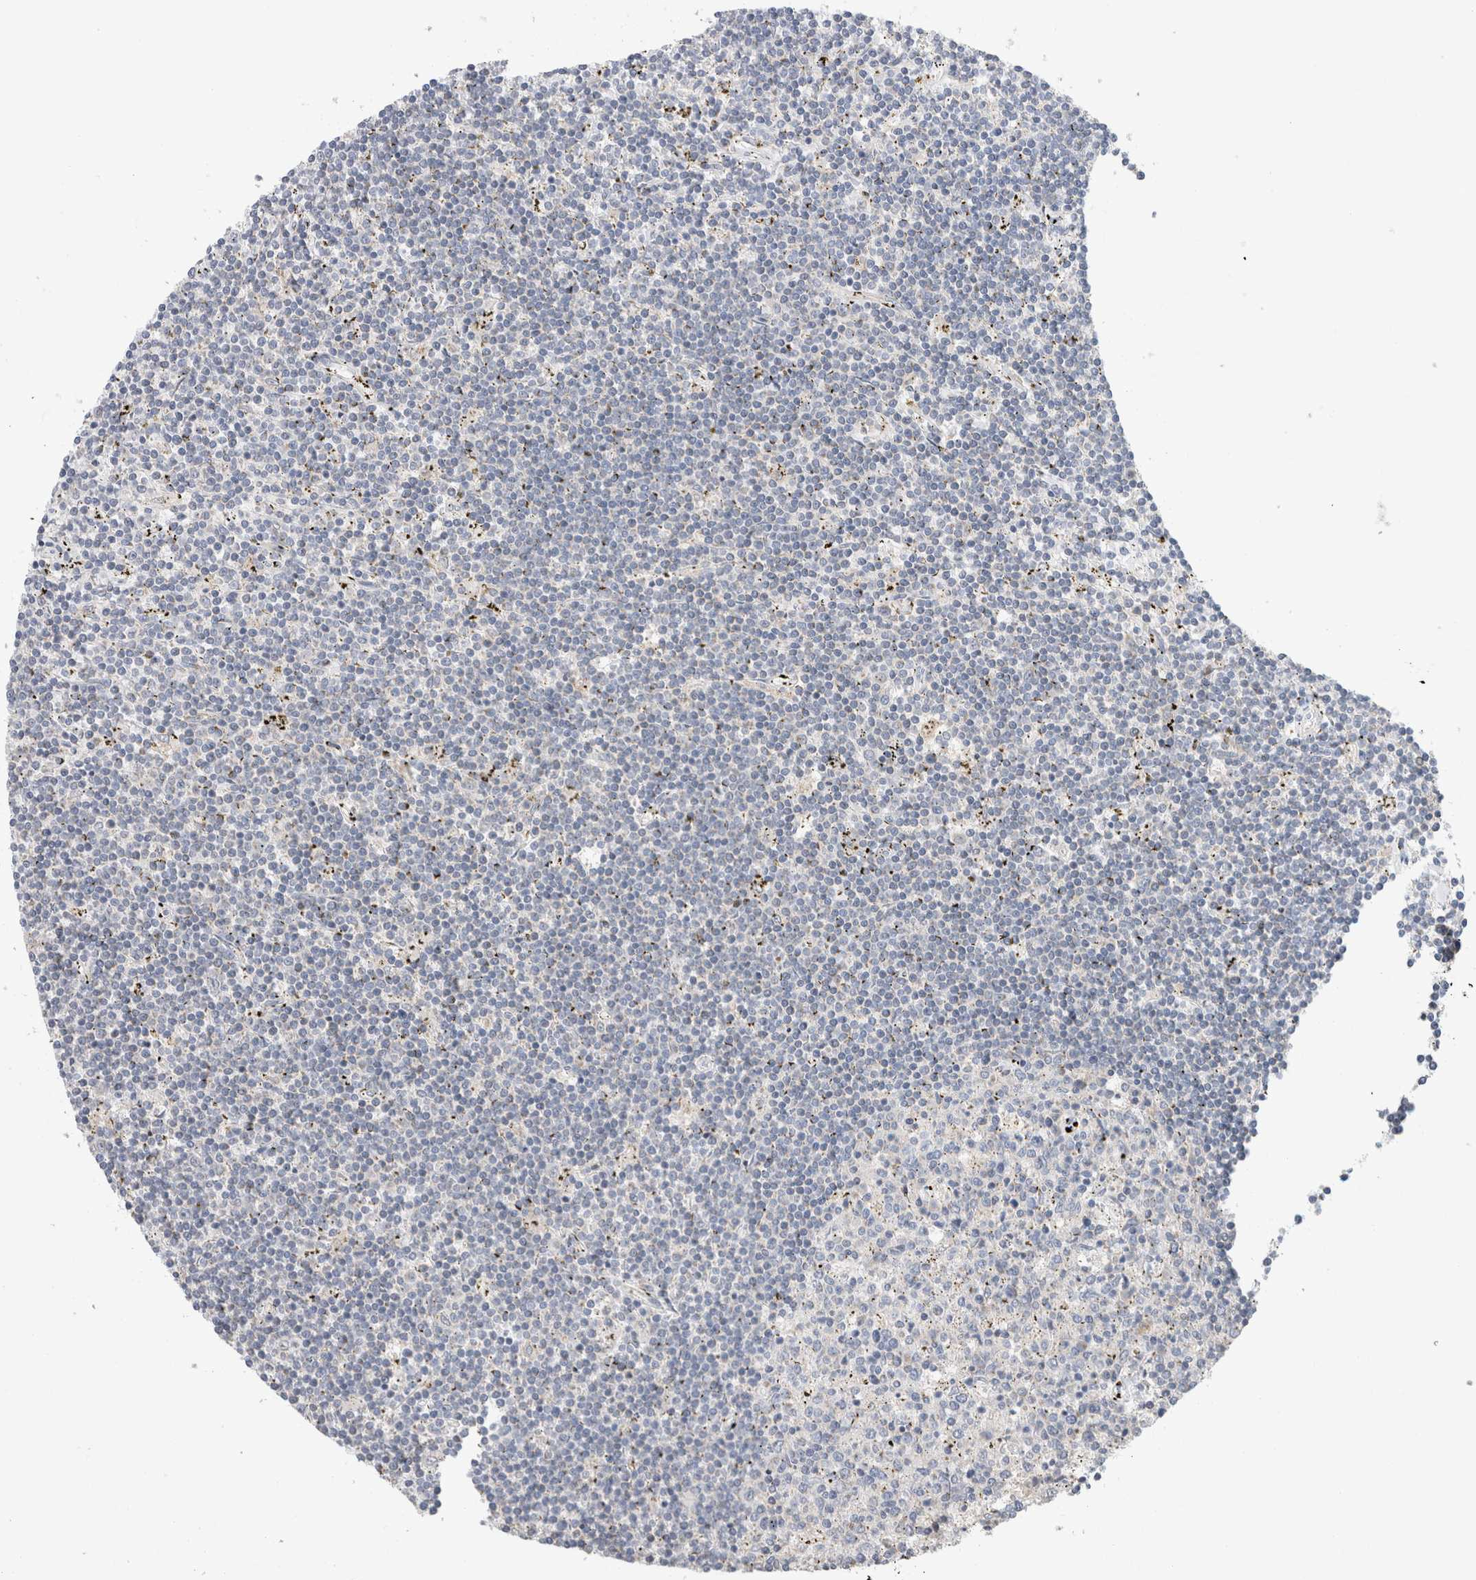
{"staining": {"intensity": "negative", "quantity": "none", "location": "none"}, "tissue": "lymphoma", "cell_type": "Tumor cells", "image_type": "cancer", "snomed": [{"axis": "morphology", "description": "Malignant lymphoma, non-Hodgkin's type, Low grade"}, {"axis": "topography", "description": "Spleen"}], "caption": "The histopathology image exhibits no staining of tumor cells in lymphoma. (Brightfield microscopy of DAB (3,3'-diaminobenzidine) immunohistochemistry at high magnification).", "gene": "IARS2", "patient": {"sex": "male", "age": 76}}